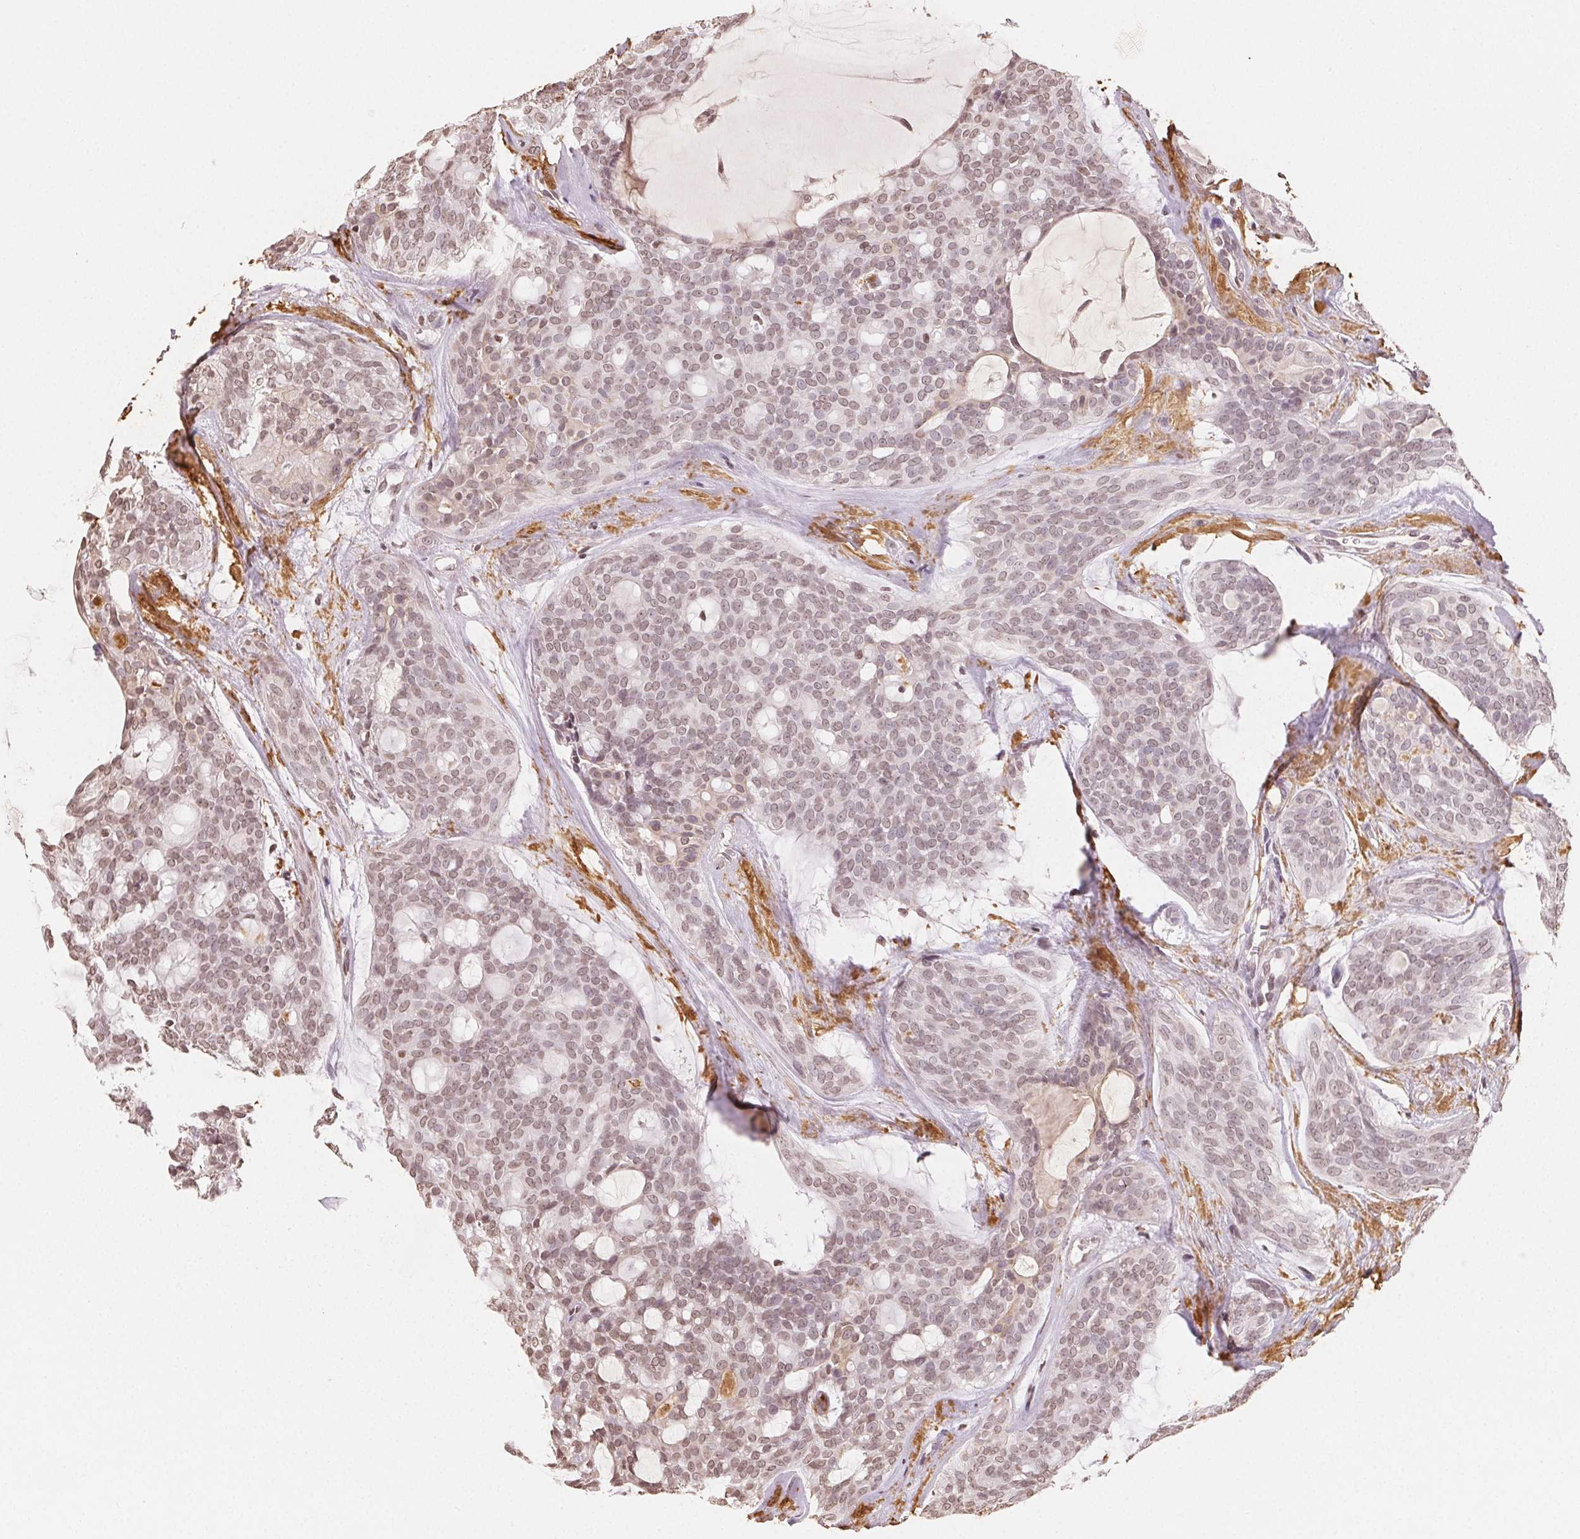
{"staining": {"intensity": "weak", "quantity": "25%-75%", "location": "nuclear"}, "tissue": "head and neck cancer", "cell_type": "Tumor cells", "image_type": "cancer", "snomed": [{"axis": "morphology", "description": "Adenocarcinoma, NOS"}, {"axis": "topography", "description": "Head-Neck"}], "caption": "Protein expression analysis of adenocarcinoma (head and neck) displays weak nuclear staining in approximately 25%-75% of tumor cells.", "gene": "TBP", "patient": {"sex": "male", "age": 66}}